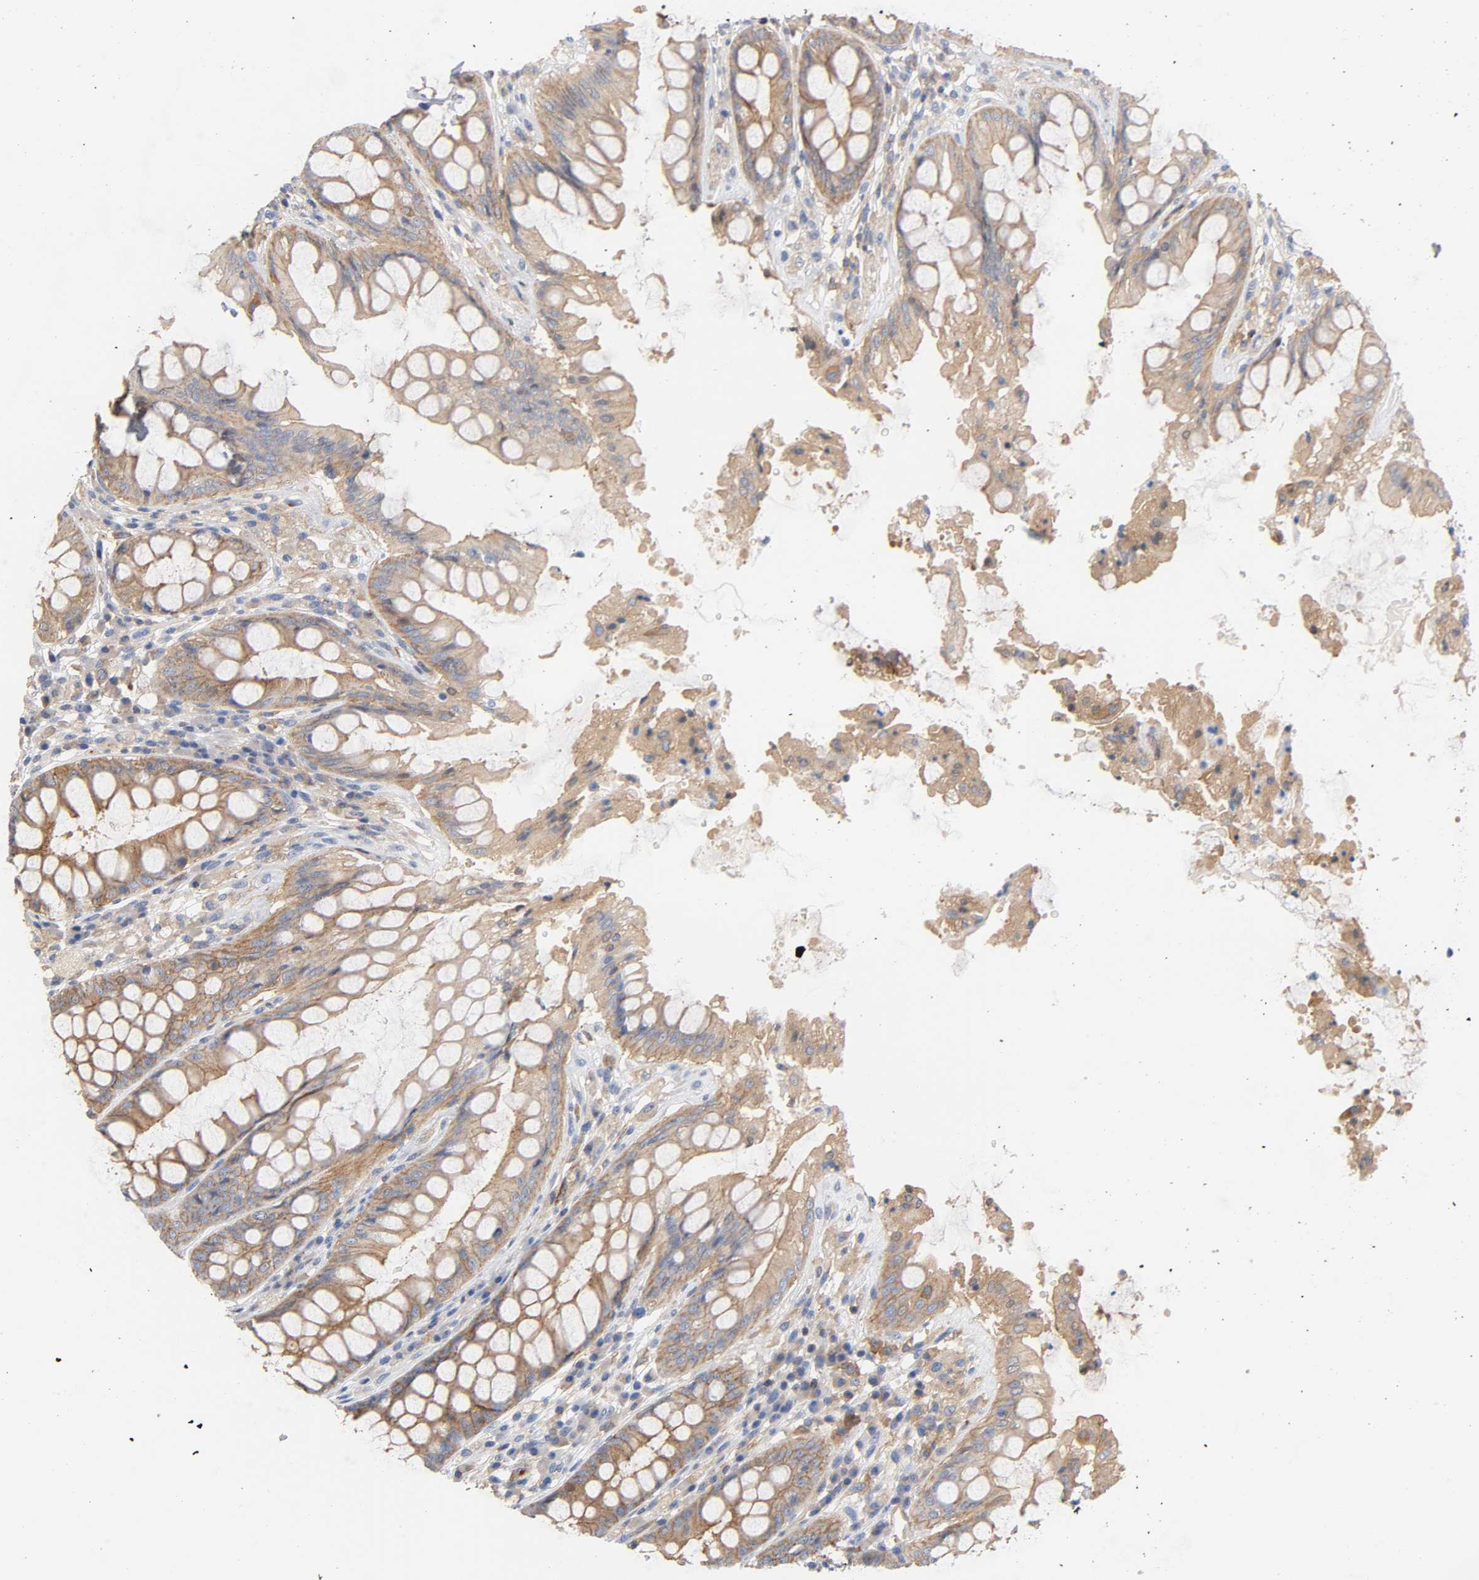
{"staining": {"intensity": "weak", "quantity": ">75%", "location": "cytoplasmic/membranous"}, "tissue": "rectum", "cell_type": "Glandular cells", "image_type": "normal", "snomed": [{"axis": "morphology", "description": "Normal tissue, NOS"}, {"axis": "topography", "description": "Rectum"}], "caption": "The photomicrograph reveals immunohistochemical staining of benign rectum. There is weak cytoplasmic/membranous positivity is identified in about >75% of glandular cells. (DAB (3,3'-diaminobenzidine) = brown stain, brightfield microscopy at high magnification).", "gene": "SRC", "patient": {"sex": "female", "age": 46}}